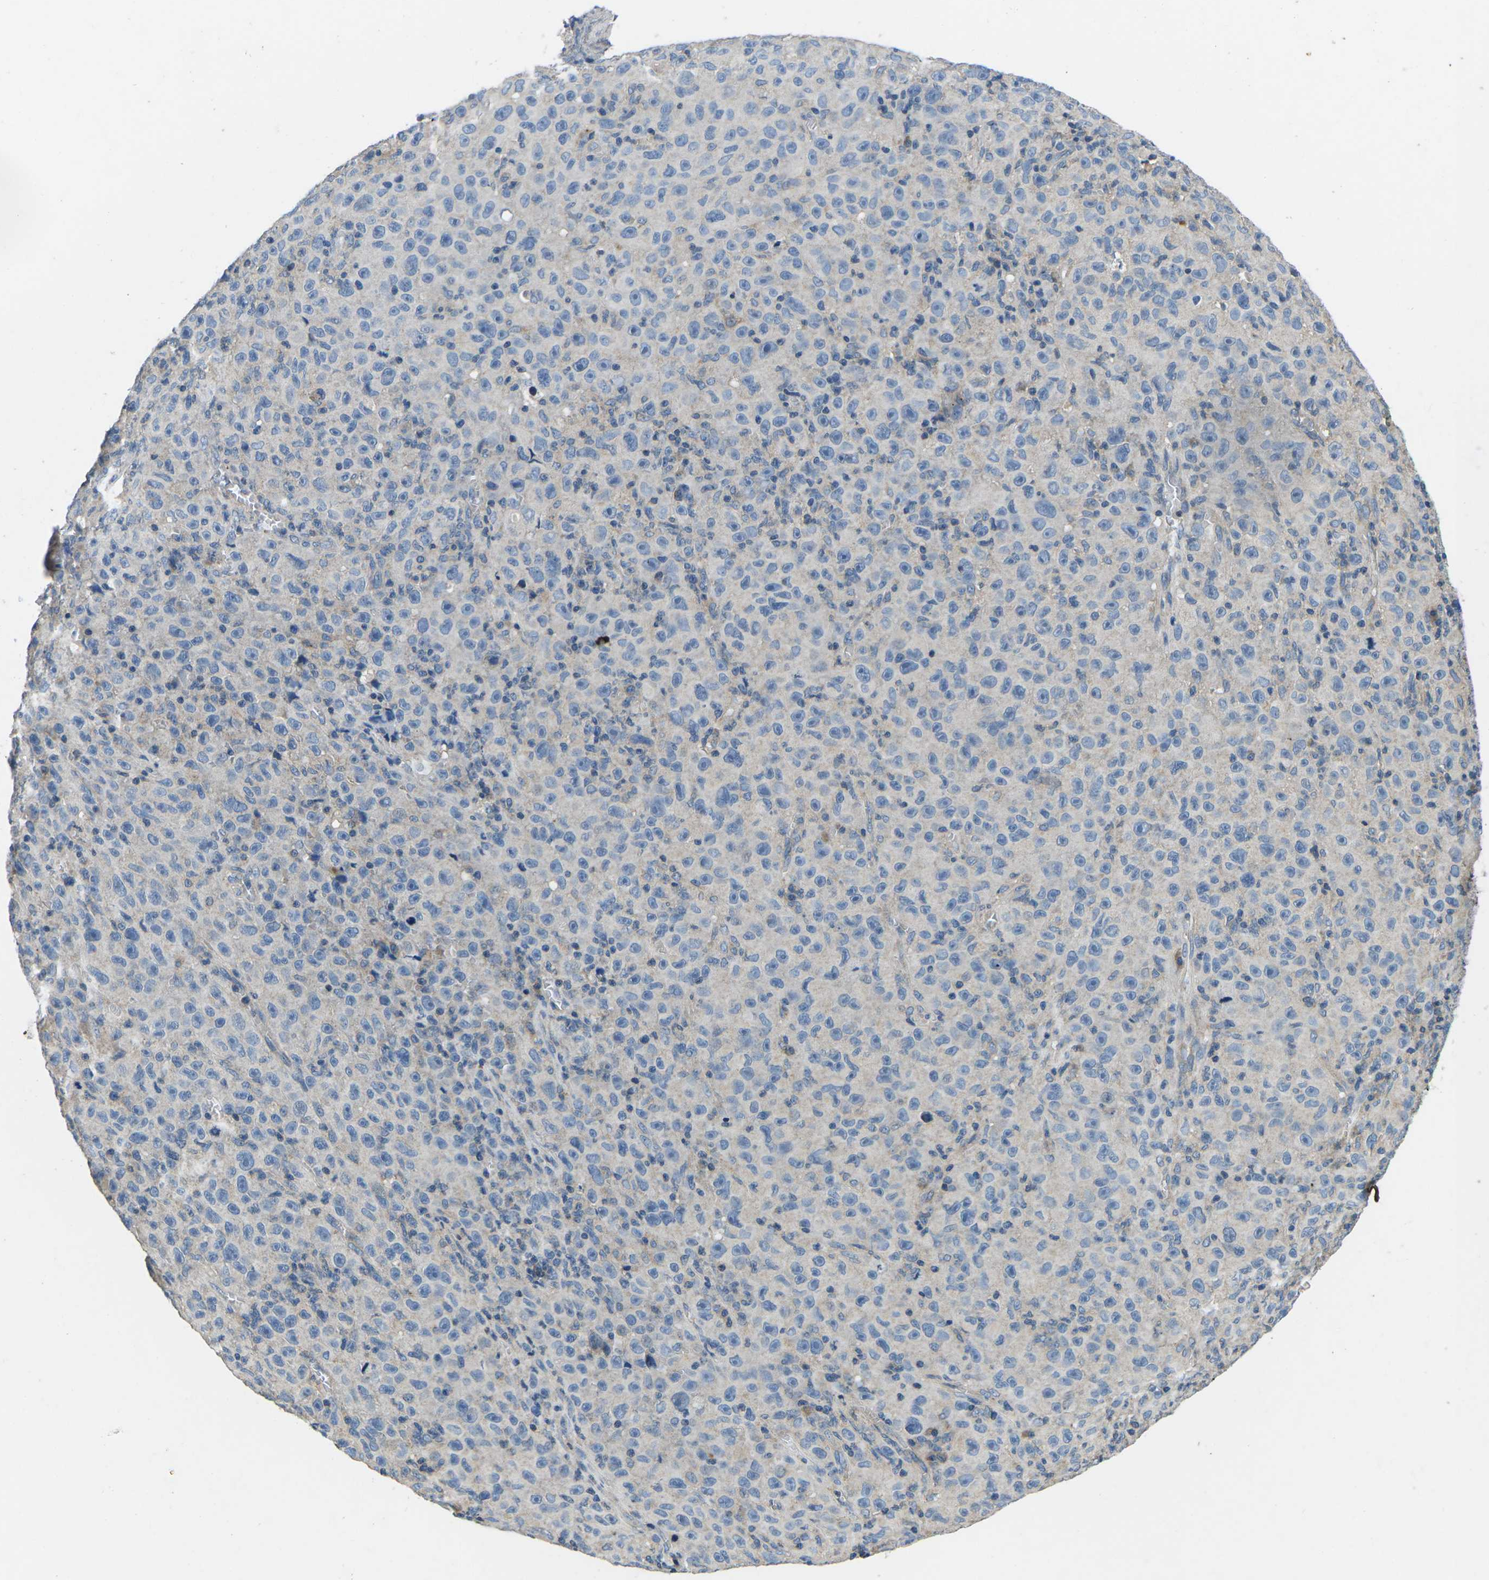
{"staining": {"intensity": "negative", "quantity": "none", "location": "none"}, "tissue": "melanoma", "cell_type": "Tumor cells", "image_type": "cancer", "snomed": [{"axis": "morphology", "description": "Malignant melanoma, NOS"}, {"axis": "topography", "description": "Skin"}], "caption": "Human malignant melanoma stained for a protein using immunohistochemistry (IHC) reveals no positivity in tumor cells.", "gene": "PDCD6IP", "patient": {"sex": "female", "age": 82}}